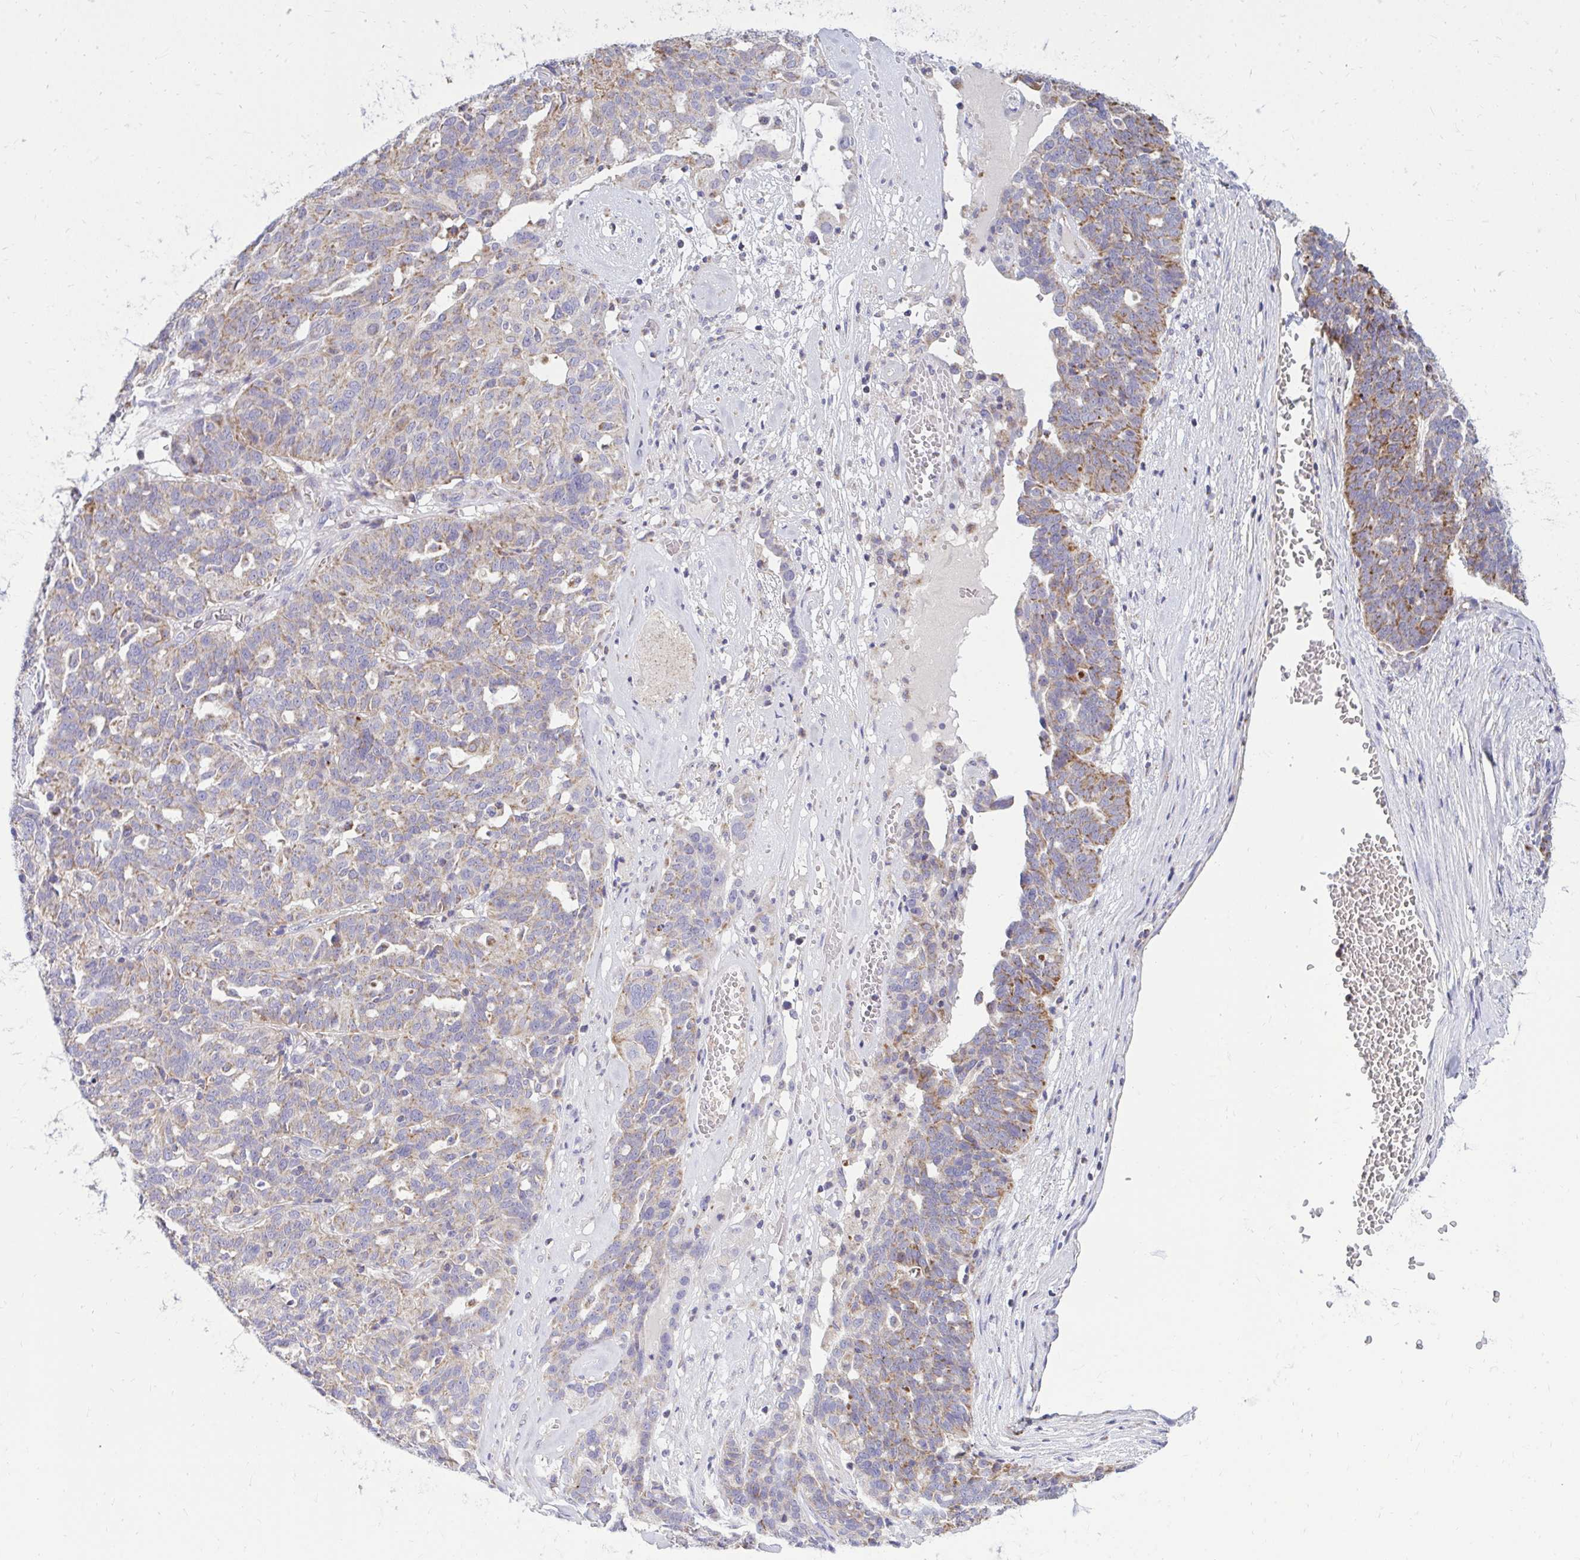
{"staining": {"intensity": "moderate", "quantity": "25%-75%", "location": "cytoplasmic/membranous"}, "tissue": "ovarian cancer", "cell_type": "Tumor cells", "image_type": "cancer", "snomed": [{"axis": "morphology", "description": "Cystadenocarcinoma, serous, NOS"}, {"axis": "topography", "description": "Ovary"}], "caption": "Immunohistochemical staining of human ovarian serous cystadenocarcinoma shows medium levels of moderate cytoplasmic/membranous positivity in approximately 25%-75% of tumor cells. Immunohistochemistry stains the protein in brown and the nuclei are stained blue.", "gene": "OR10R2", "patient": {"sex": "female", "age": 59}}